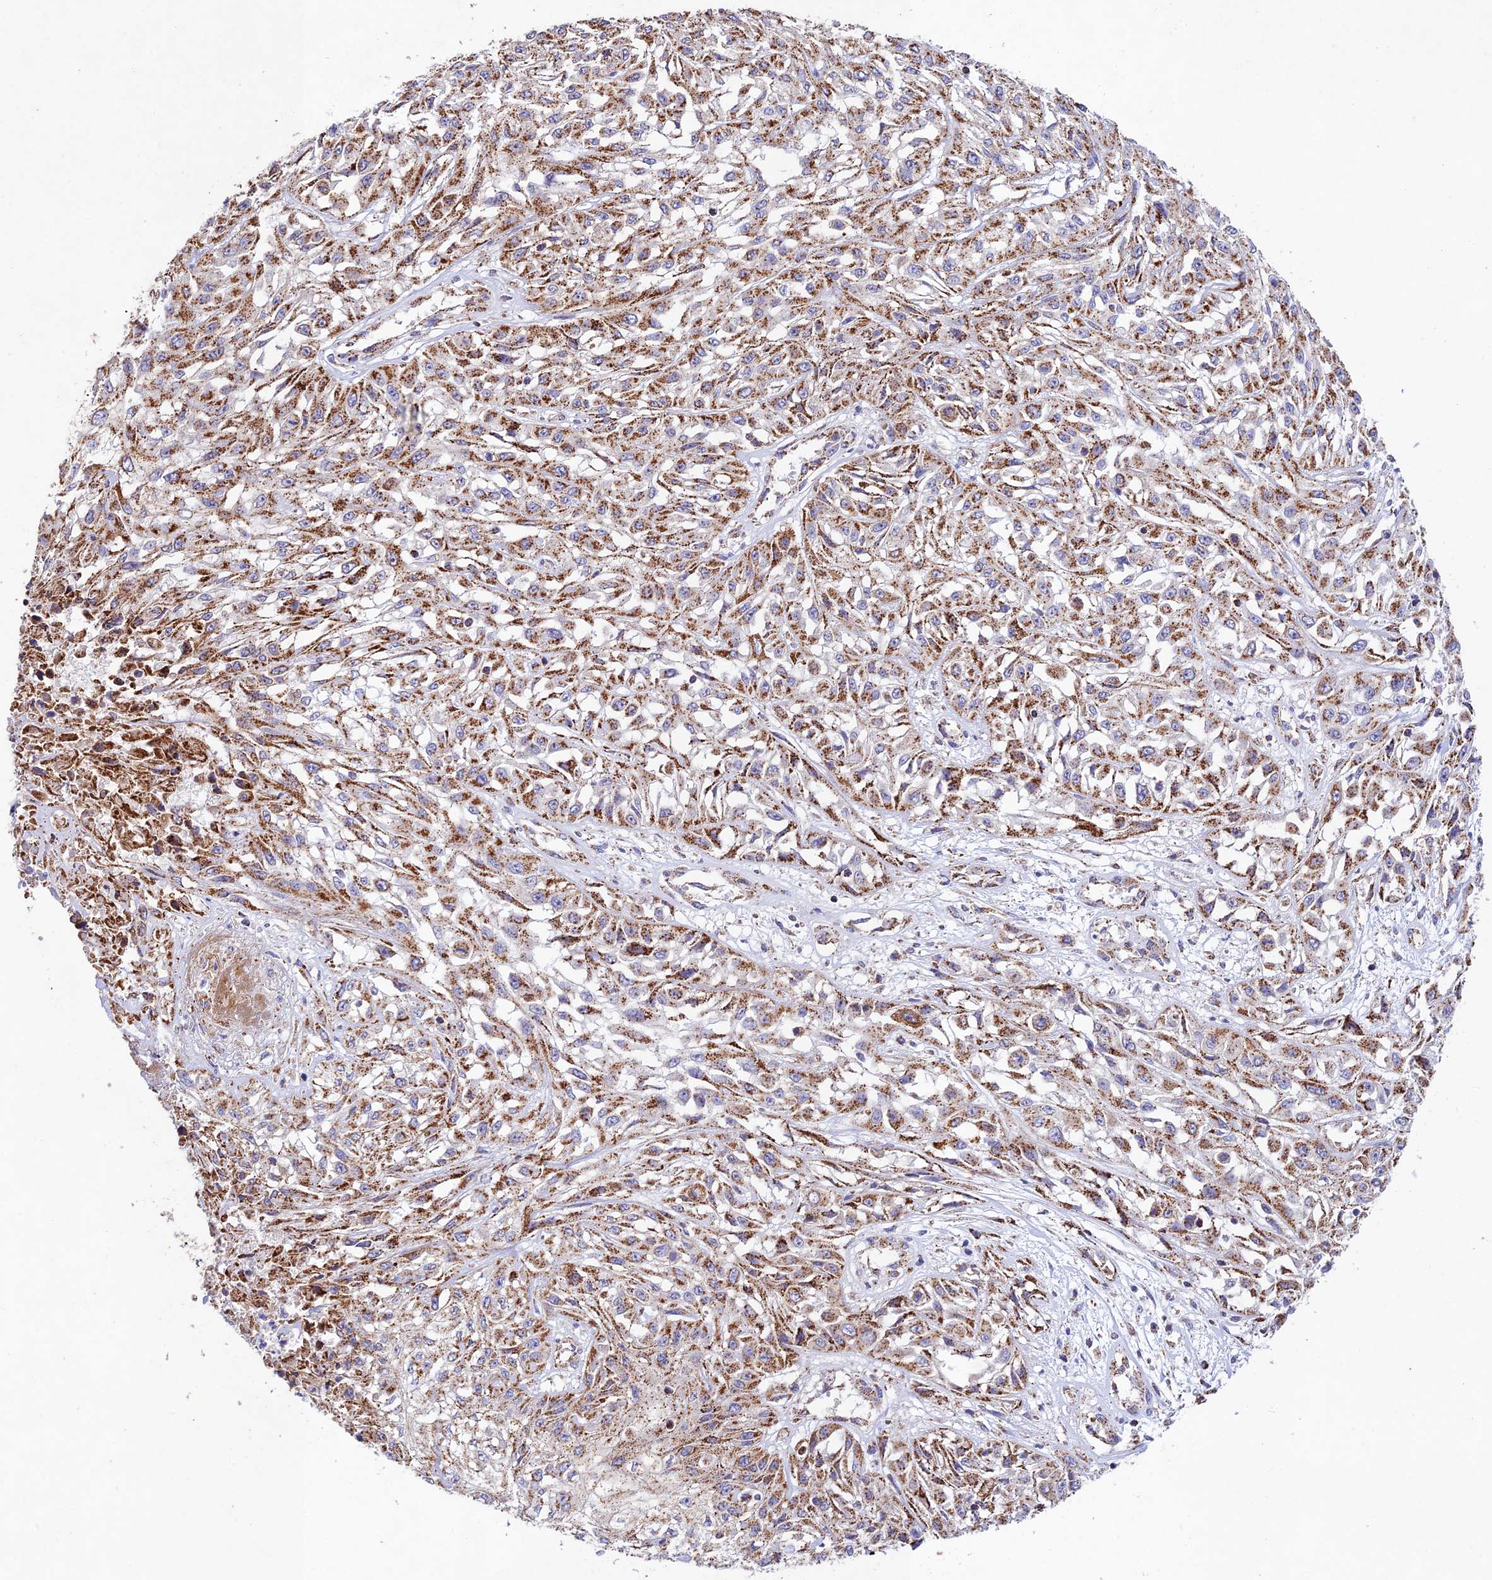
{"staining": {"intensity": "moderate", "quantity": ">75%", "location": "cytoplasmic/membranous"}, "tissue": "skin cancer", "cell_type": "Tumor cells", "image_type": "cancer", "snomed": [{"axis": "morphology", "description": "Squamous cell carcinoma, NOS"}, {"axis": "morphology", "description": "Squamous cell carcinoma, metastatic, NOS"}, {"axis": "topography", "description": "Skin"}, {"axis": "topography", "description": "Lymph node"}], "caption": "Brown immunohistochemical staining in skin squamous cell carcinoma exhibits moderate cytoplasmic/membranous staining in approximately >75% of tumor cells.", "gene": "KHDC3L", "patient": {"sex": "male", "age": 75}}